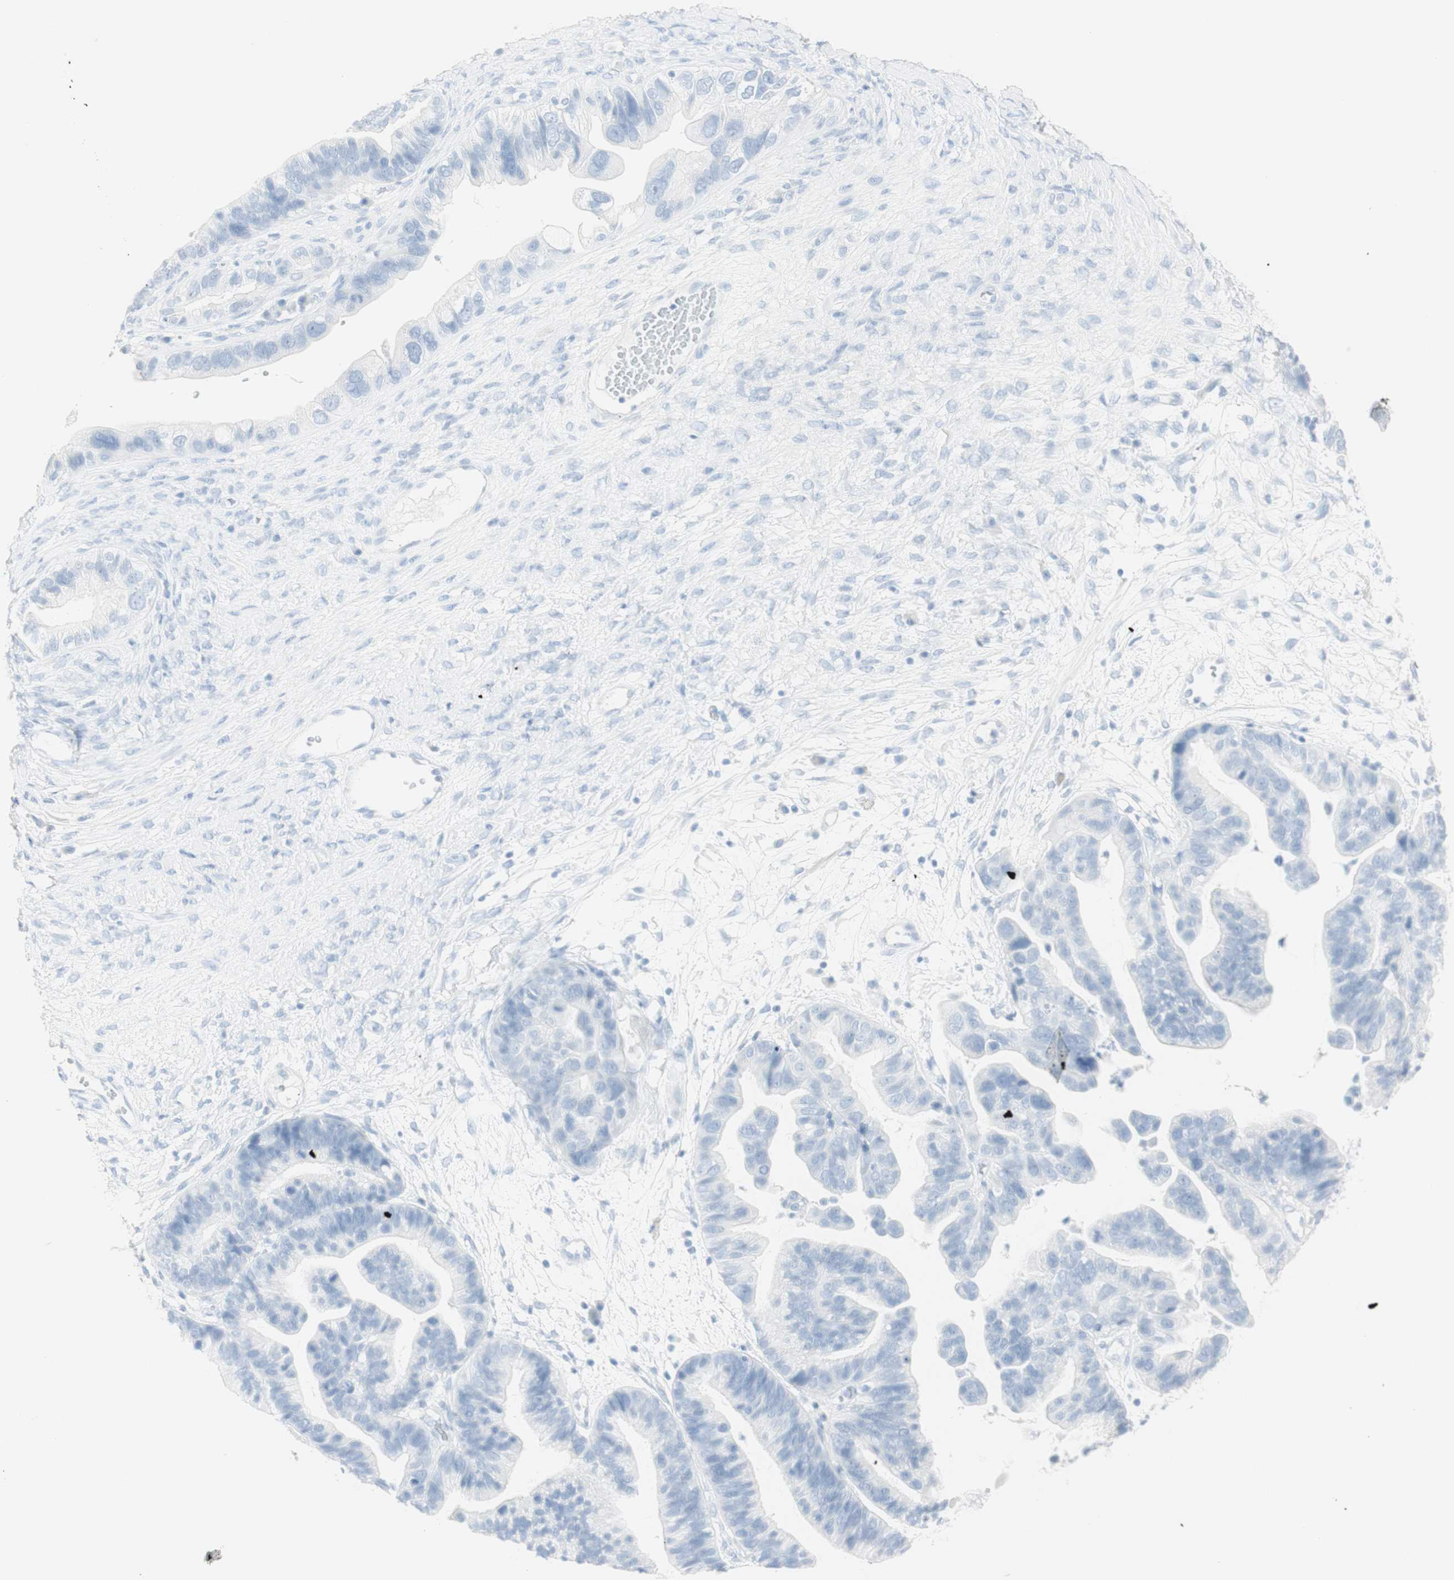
{"staining": {"intensity": "negative", "quantity": "none", "location": "none"}, "tissue": "ovarian cancer", "cell_type": "Tumor cells", "image_type": "cancer", "snomed": [{"axis": "morphology", "description": "Cystadenocarcinoma, serous, NOS"}, {"axis": "topography", "description": "Ovary"}], "caption": "This is an immunohistochemistry histopathology image of ovarian cancer (serous cystadenocarcinoma). There is no staining in tumor cells.", "gene": "NAPSA", "patient": {"sex": "female", "age": 56}}